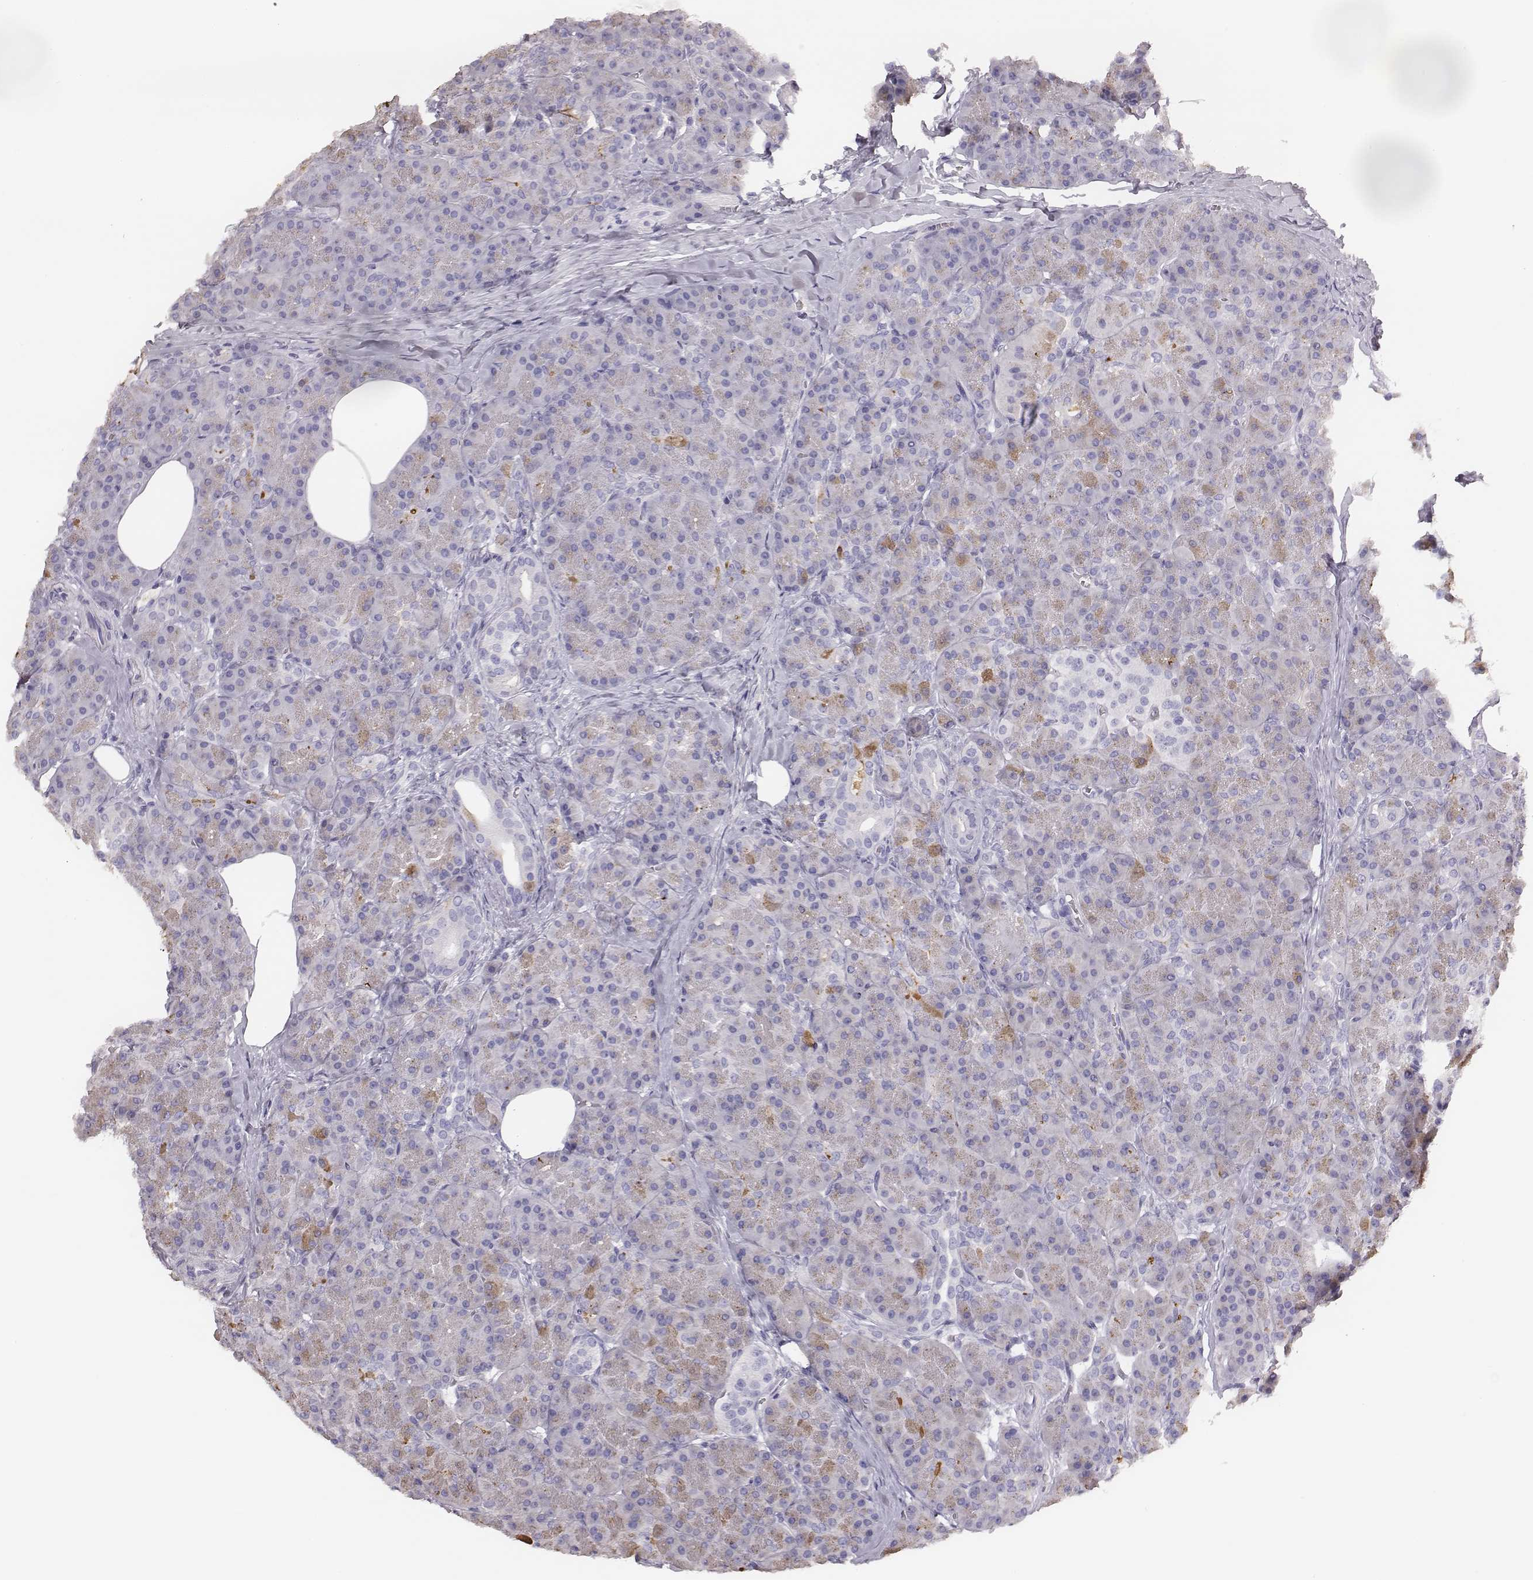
{"staining": {"intensity": "negative", "quantity": "none", "location": "none"}, "tissue": "pancreas", "cell_type": "Exocrine glandular cells", "image_type": "normal", "snomed": [{"axis": "morphology", "description": "Normal tissue, NOS"}, {"axis": "topography", "description": "Pancreas"}], "caption": "Protein analysis of unremarkable pancreas displays no significant staining in exocrine glandular cells.", "gene": "ENSG00000290147", "patient": {"sex": "male", "age": 57}}